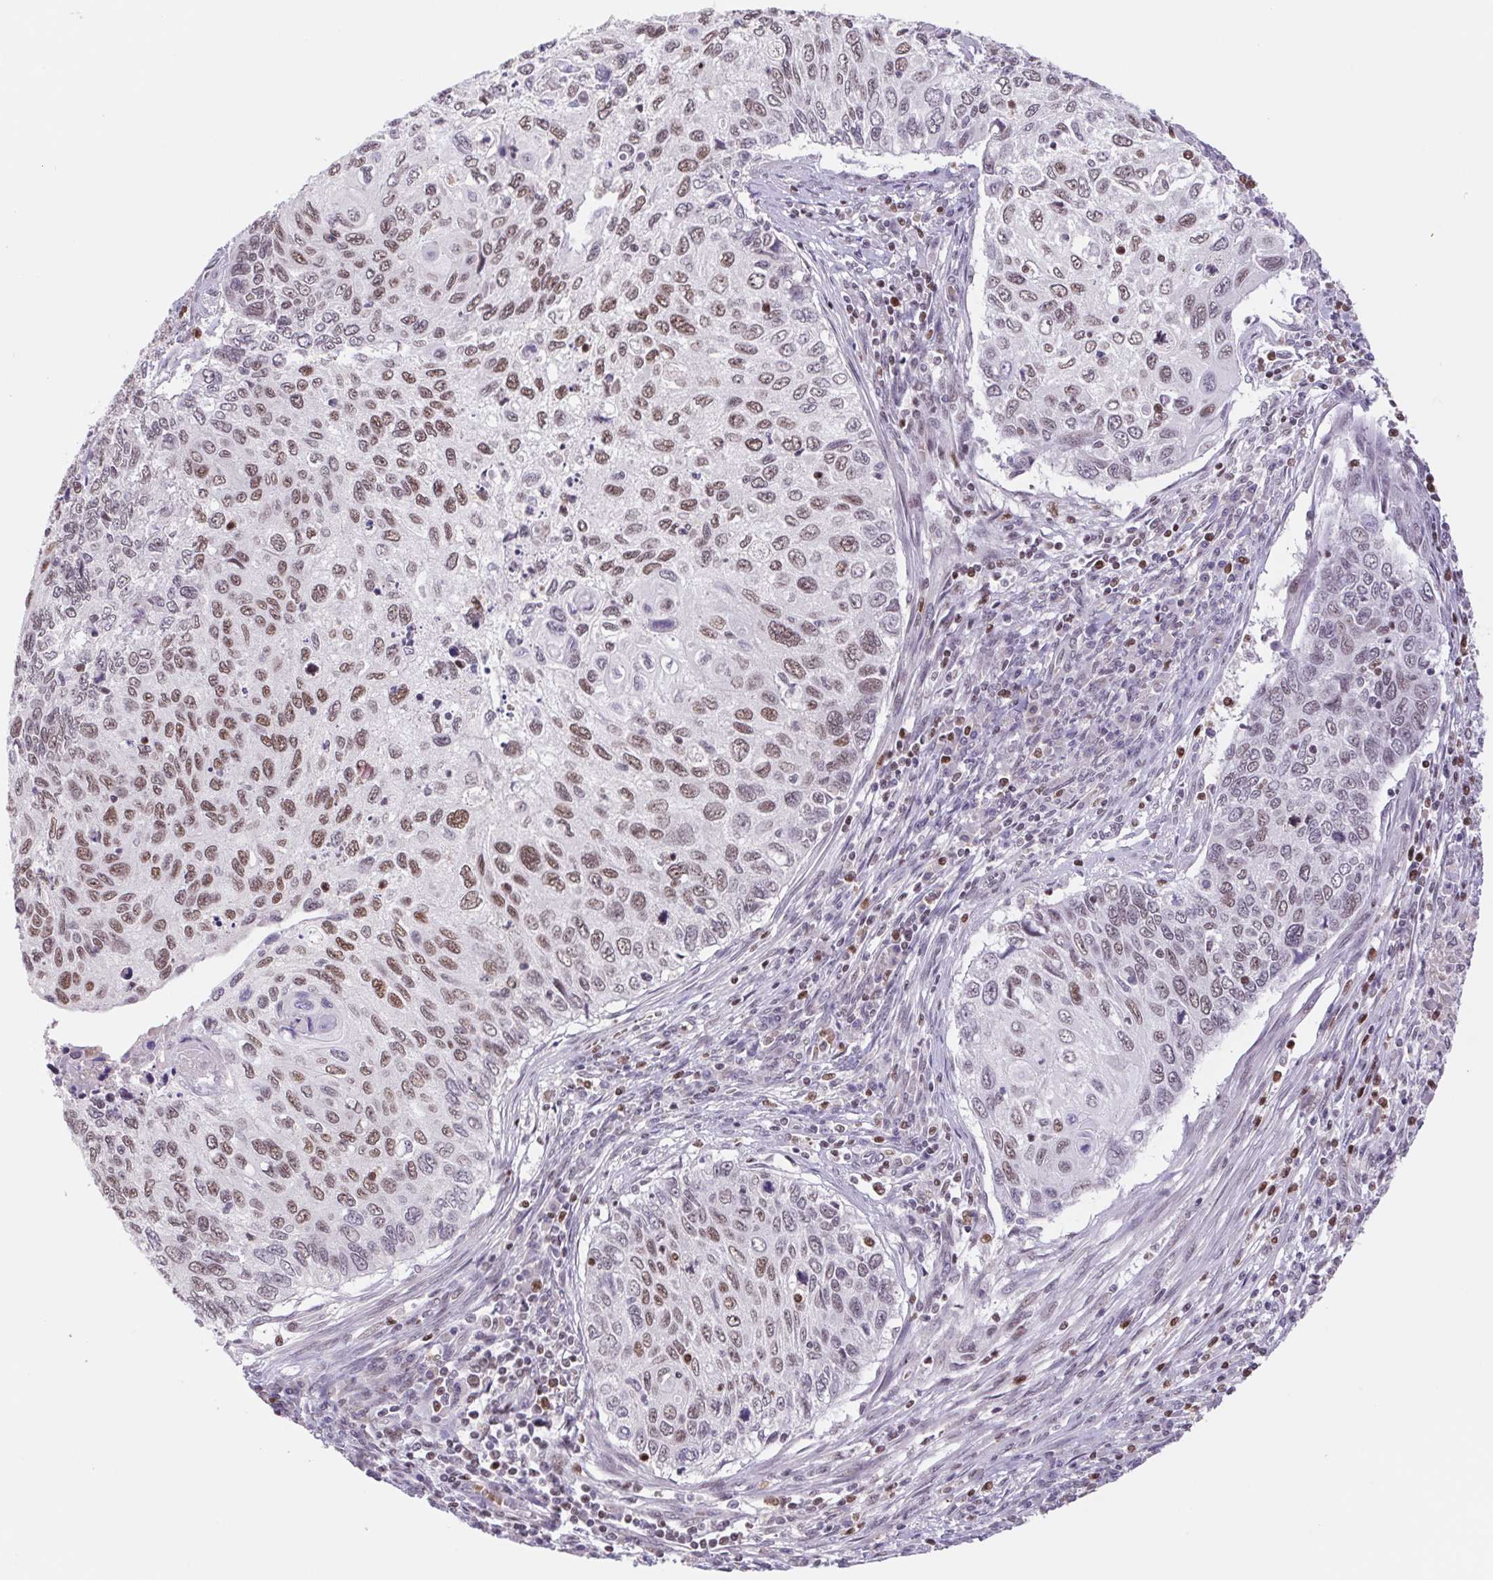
{"staining": {"intensity": "moderate", "quantity": ">75%", "location": "nuclear"}, "tissue": "cervical cancer", "cell_type": "Tumor cells", "image_type": "cancer", "snomed": [{"axis": "morphology", "description": "Squamous cell carcinoma, NOS"}, {"axis": "topography", "description": "Cervix"}], "caption": "Immunohistochemical staining of human cervical cancer reveals medium levels of moderate nuclear expression in approximately >75% of tumor cells. (DAB = brown stain, brightfield microscopy at high magnification).", "gene": "TRERF1", "patient": {"sex": "female", "age": 70}}